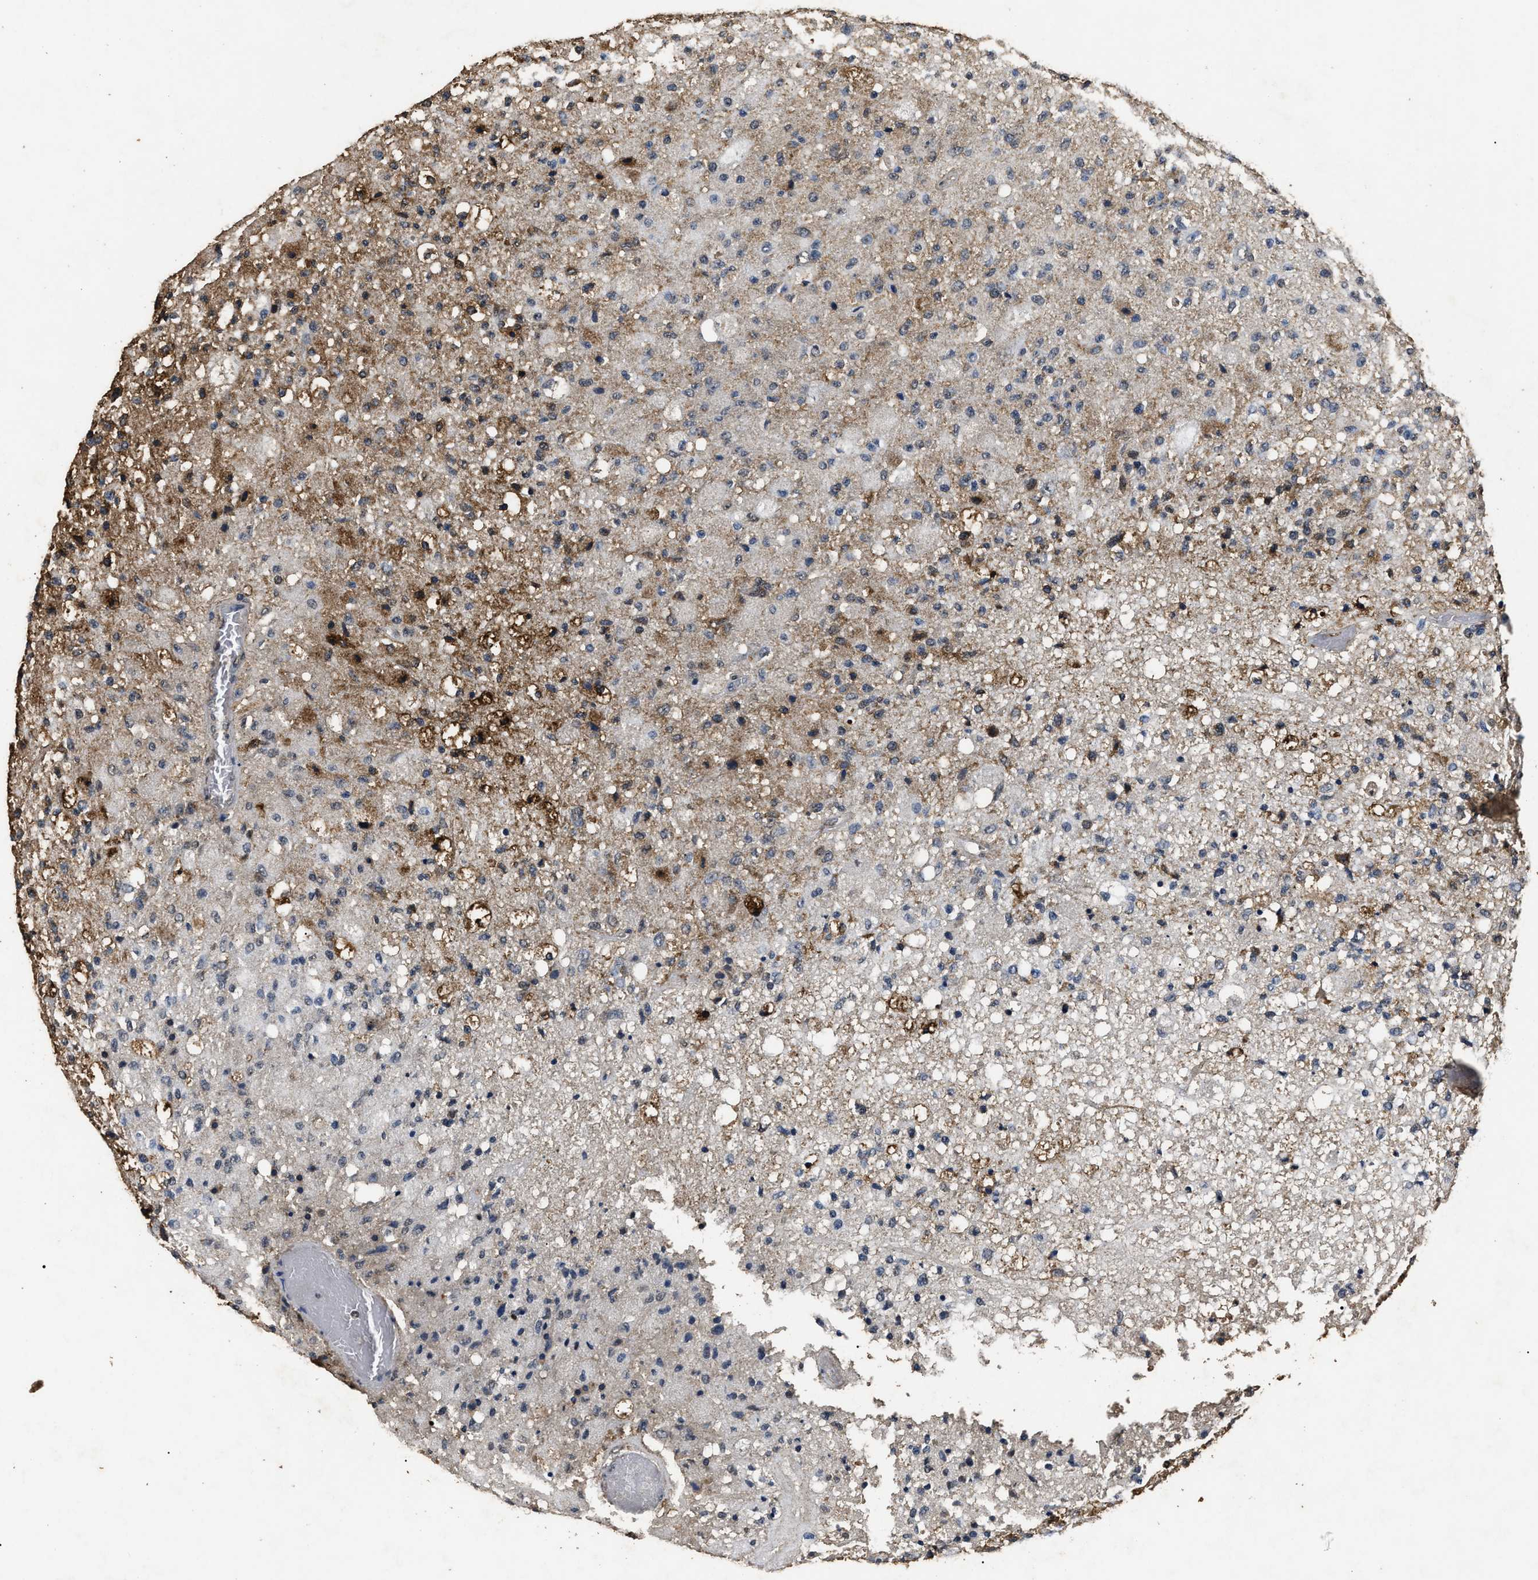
{"staining": {"intensity": "moderate", "quantity": "<25%", "location": "cytoplasmic/membranous"}, "tissue": "glioma", "cell_type": "Tumor cells", "image_type": "cancer", "snomed": [{"axis": "morphology", "description": "Normal tissue, NOS"}, {"axis": "morphology", "description": "Glioma, malignant, High grade"}, {"axis": "topography", "description": "Cerebral cortex"}], "caption": "Immunohistochemical staining of human high-grade glioma (malignant) displays low levels of moderate cytoplasmic/membranous positivity in approximately <25% of tumor cells.", "gene": "ANP32E", "patient": {"sex": "male", "age": 77}}